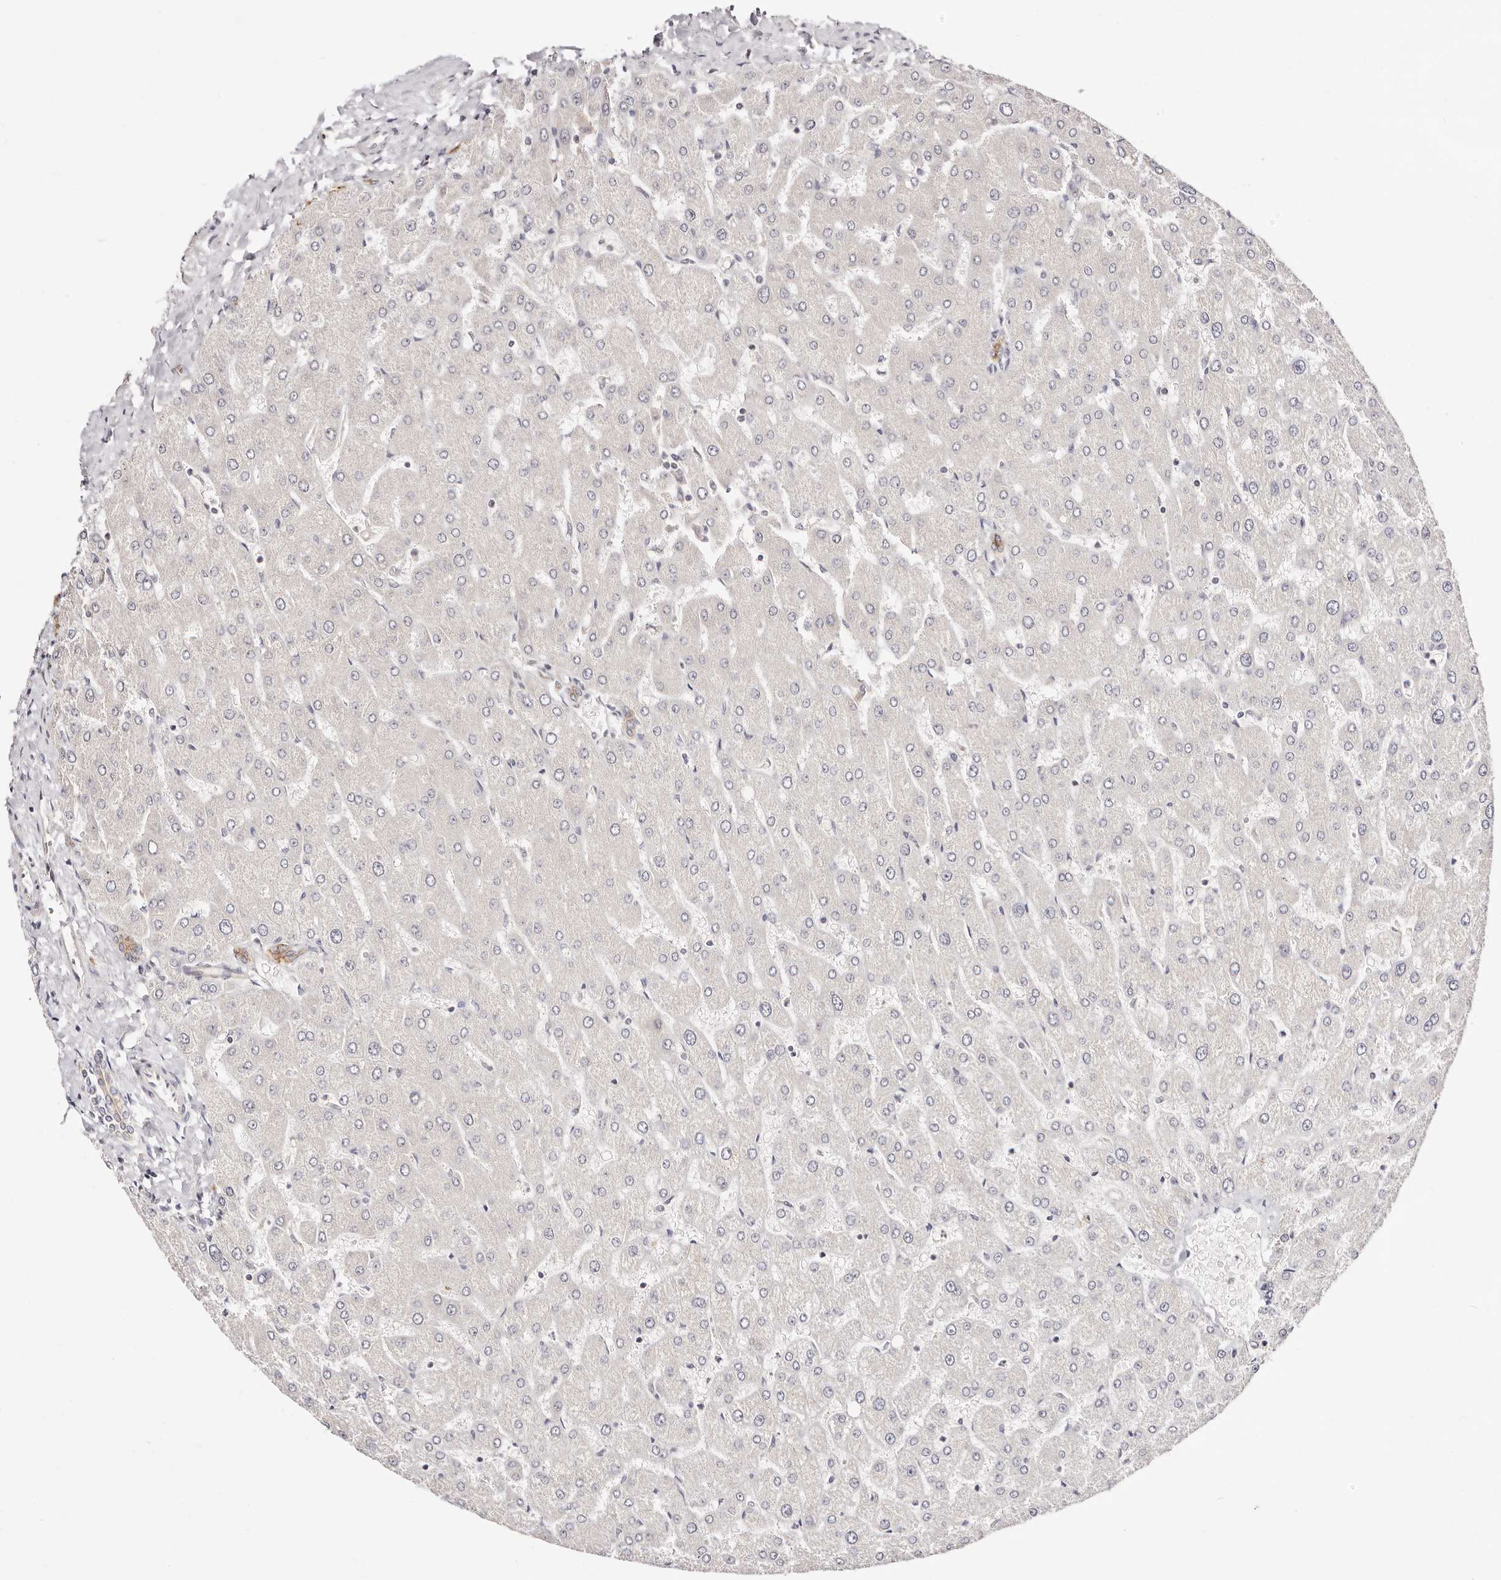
{"staining": {"intensity": "moderate", "quantity": ">75%", "location": "cytoplasmic/membranous"}, "tissue": "liver", "cell_type": "Cholangiocytes", "image_type": "normal", "snomed": [{"axis": "morphology", "description": "Normal tissue, NOS"}, {"axis": "topography", "description": "Liver"}], "caption": "Cholangiocytes reveal medium levels of moderate cytoplasmic/membranous staining in about >75% of cells in normal liver.", "gene": "STAT5A", "patient": {"sex": "male", "age": 55}}